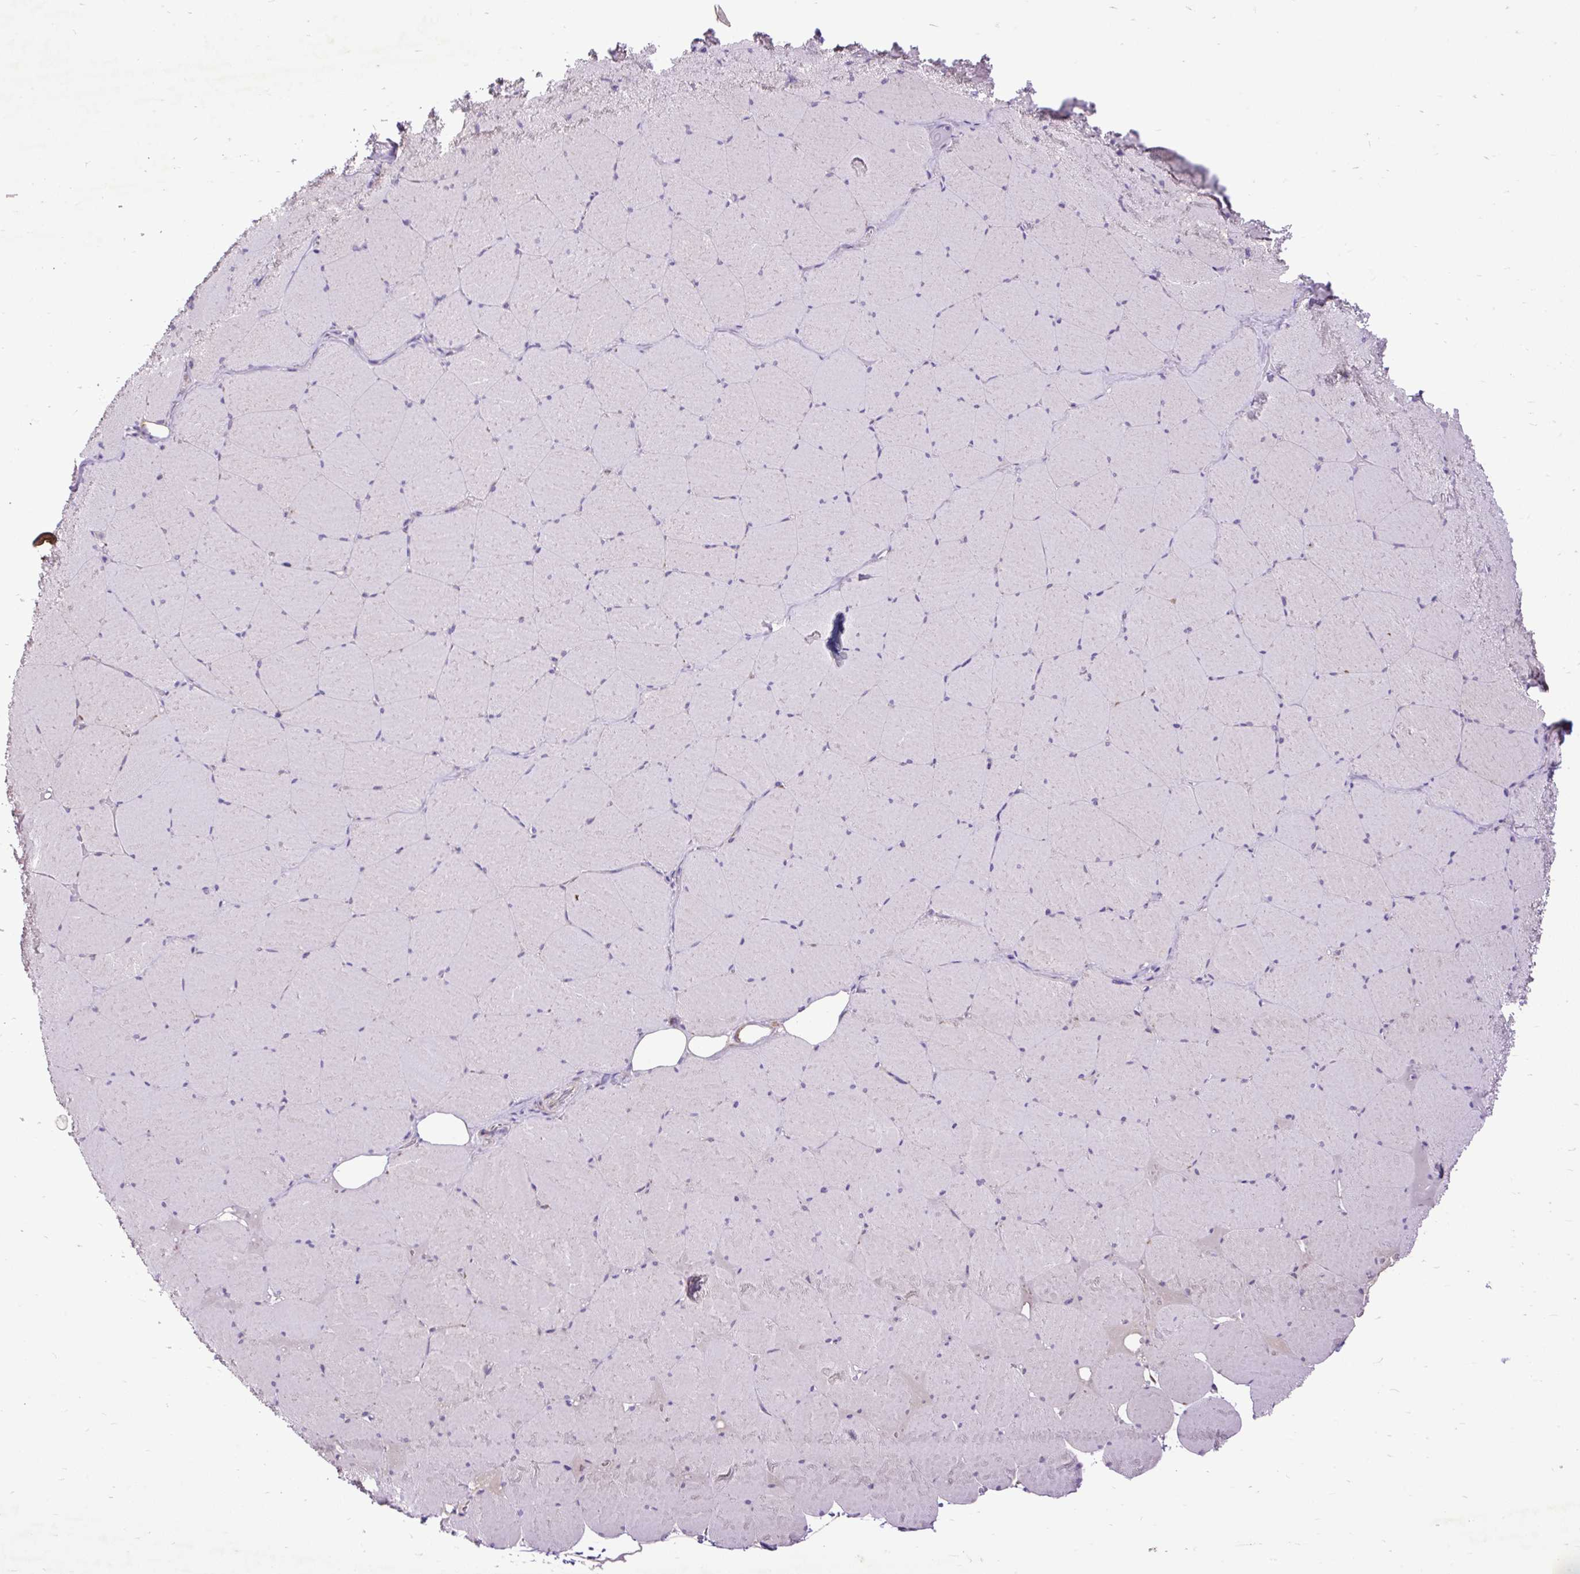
{"staining": {"intensity": "negative", "quantity": "none", "location": "none"}, "tissue": "skeletal muscle", "cell_type": "Myocytes", "image_type": "normal", "snomed": [{"axis": "morphology", "description": "Normal tissue, NOS"}, {"axis": "topography", "description": "Skeletal muscle"}, {"axis": "topography", "description": "Head-Neck"}], "caption": "The image reveals no staining of myocytes in benign skeletal muscle. (Immunohistochemistry, brightfield microscopy, high magnification).", "gene": "TOMM40", "patient": {"sex": "male", "age": 66}}